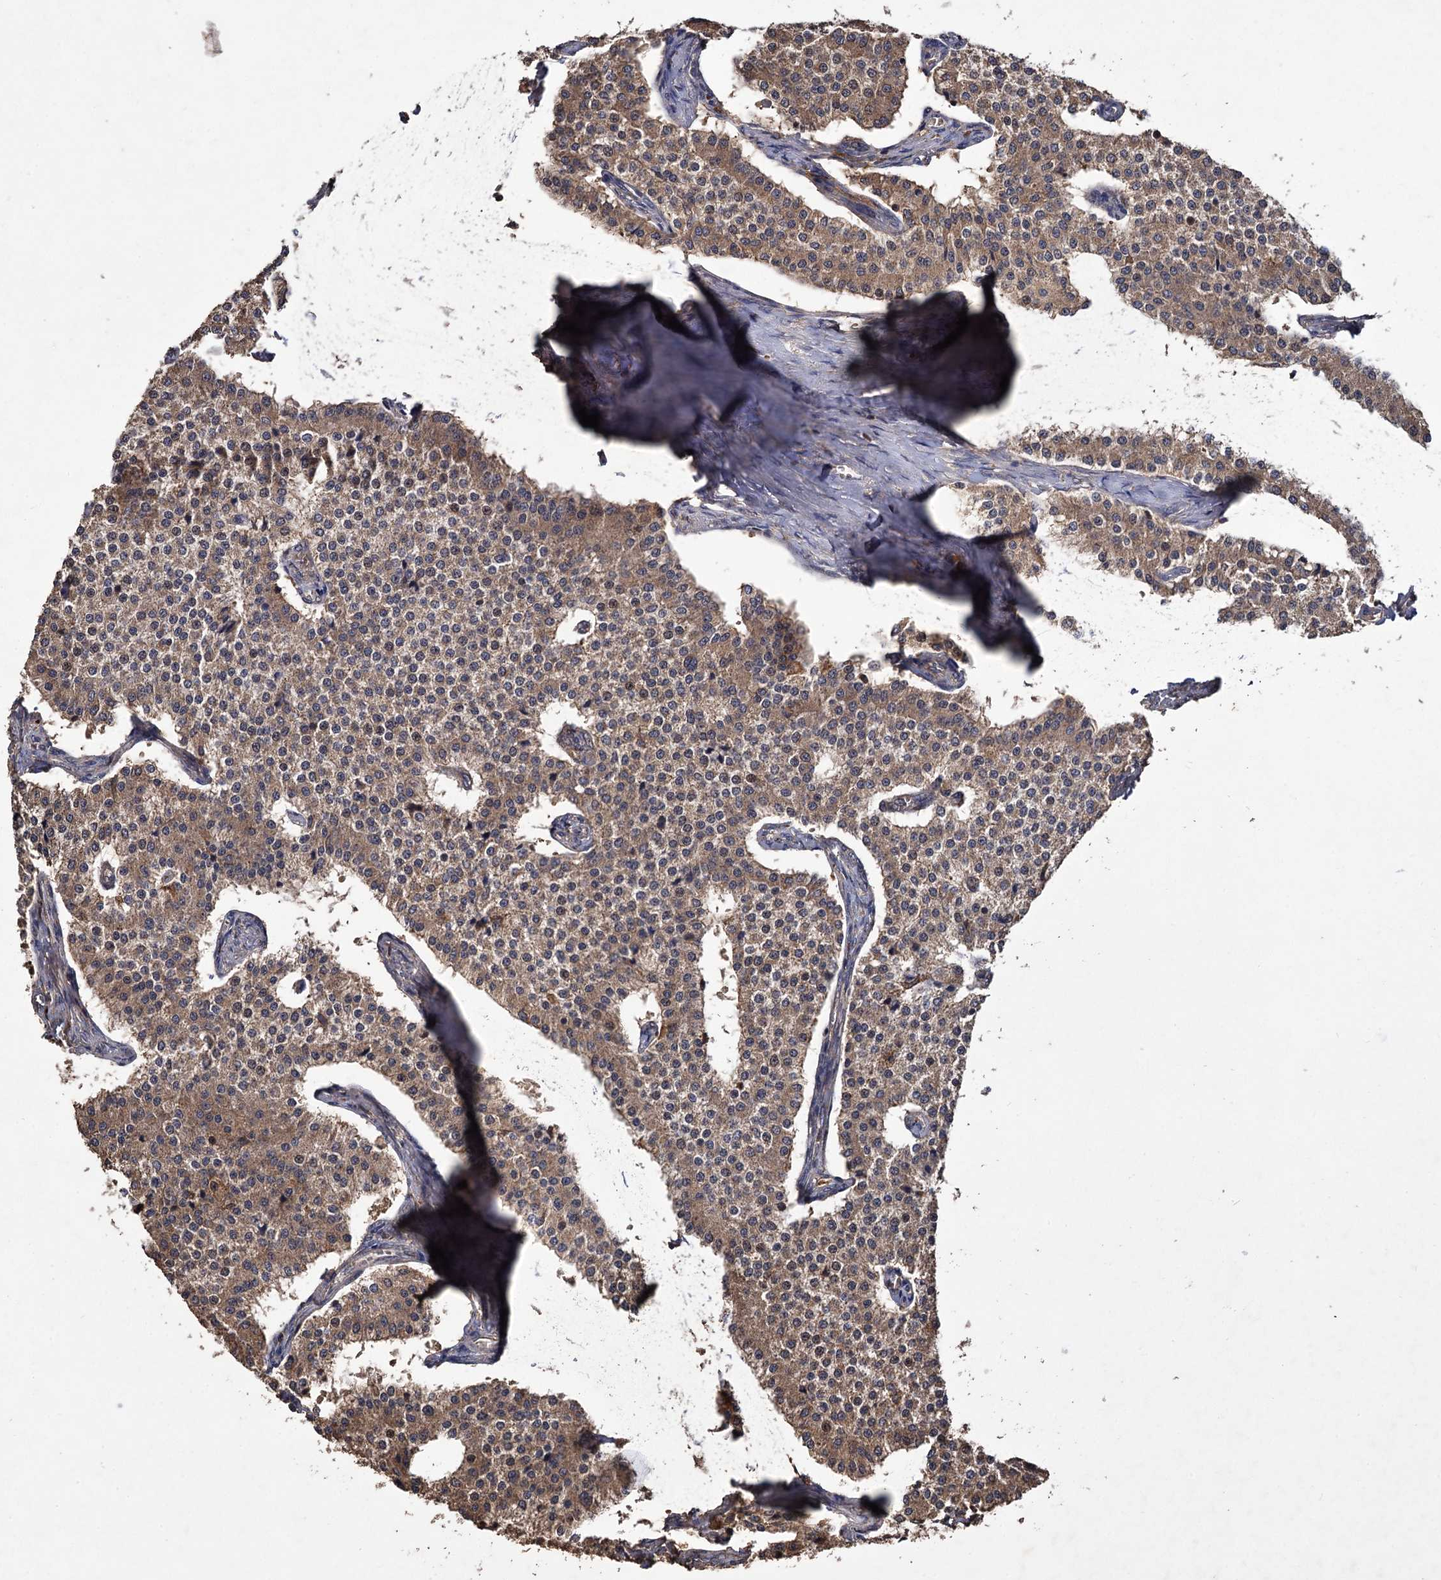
{"staining": {"intensity": "moderate", "quantity": ">75%", "location": "cytoplasmic/membranous"}, "tissue": "carcinoid", "cell_type": "Tumor cells", "image_type": "cancer", "snomed": [{"axis": "morphology", "description": "Carcinoid, malignant, NOS"}, {"axis": "topography", "description": "Colon"}], "caption": "The image demonstrates immunohistochemical staining of malignant carcinoid. There is moderate cytoplasmic/membranous expression is seen in about >75% of tumor cells.", "gene": "GCLC", "patient": {"sex": "female", "age": 52}}